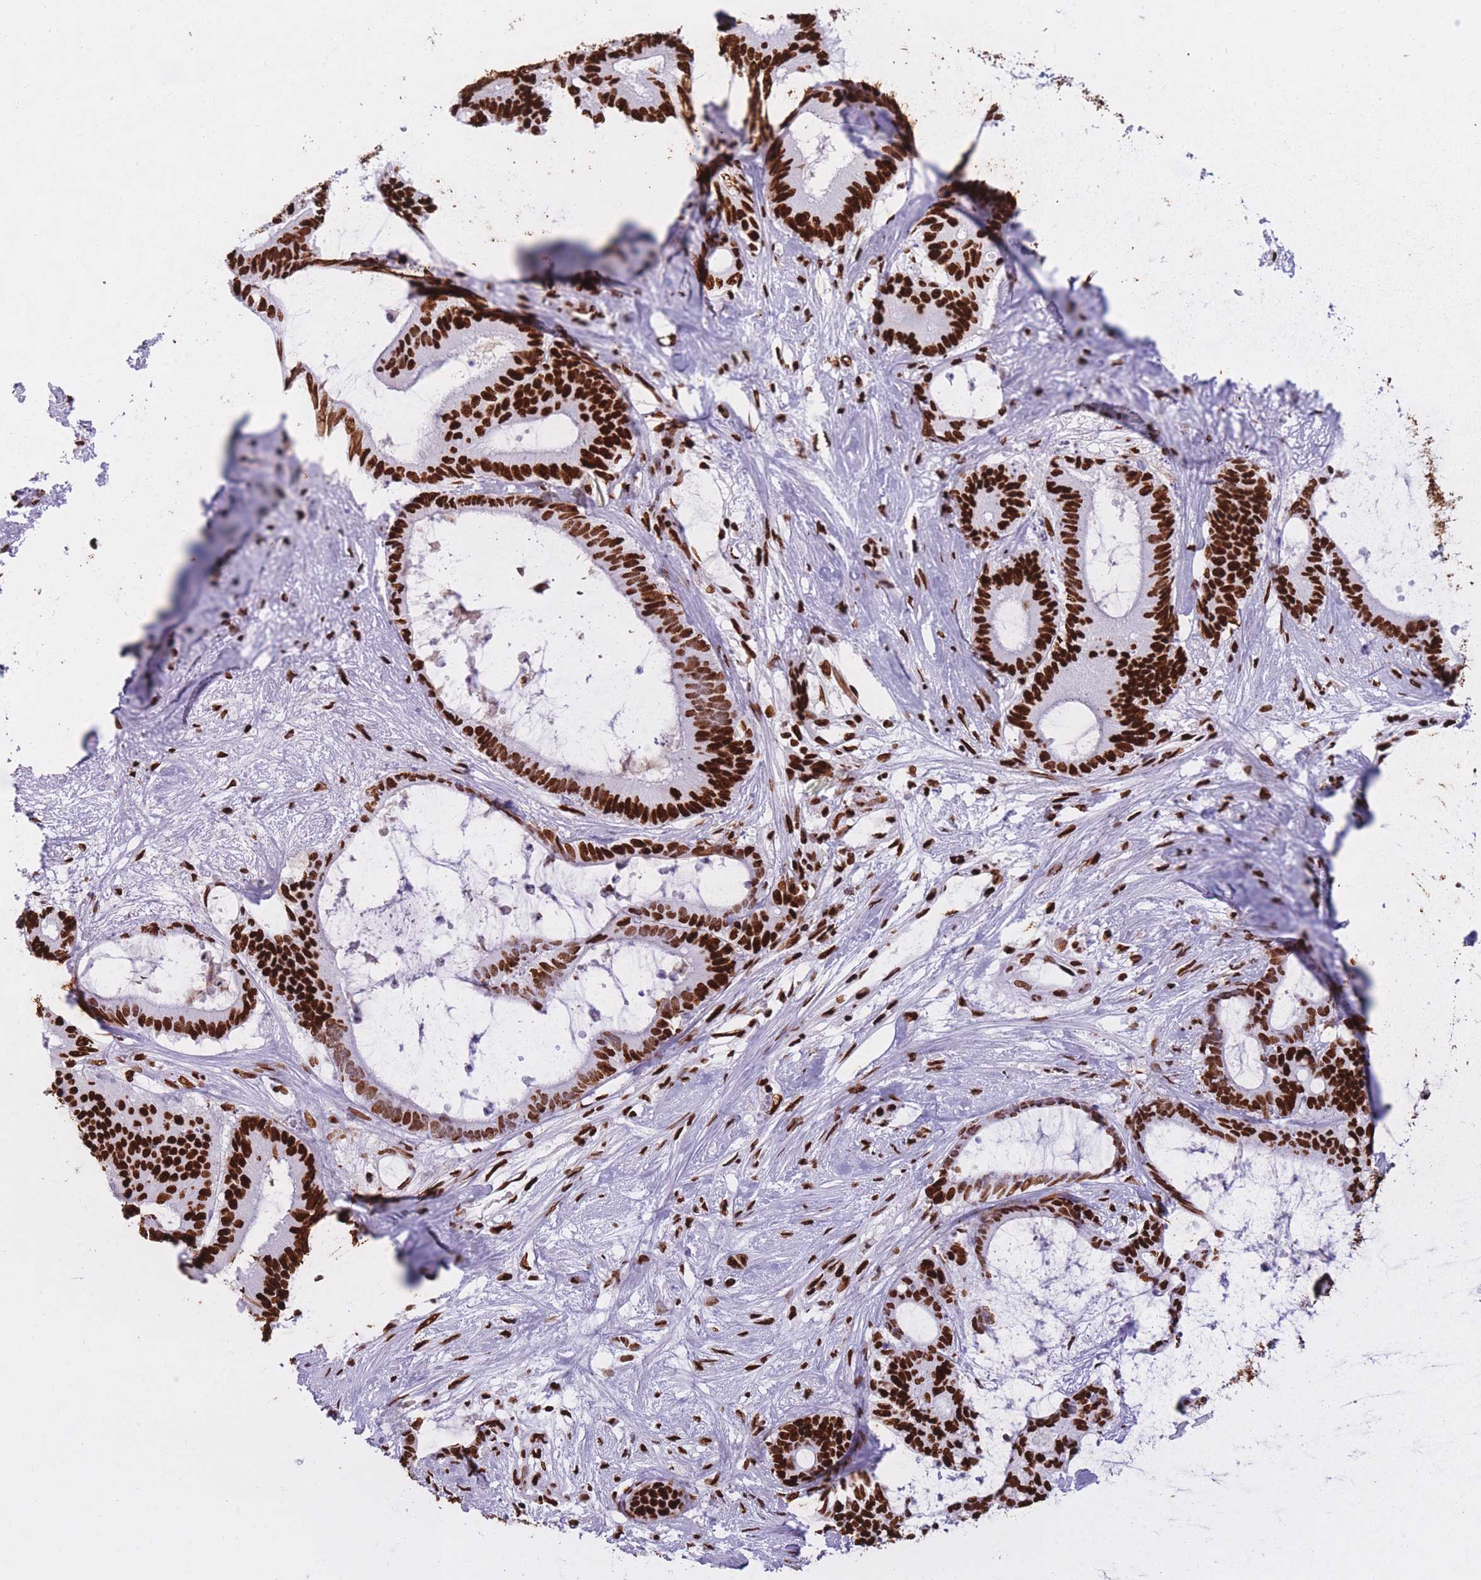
{"staining": {"intensity": "strong", "quantity": ">75%", "location": "nuclear"}, "tissue": "liver cancer", "cell_type": "Tumor cells", "image_type": "cancer", "snomed": [{"axis": "morphology", "description": "Normal tissue, NOS"}, {"axis": "morphology", "description": "Cholangiocarcinoma"}, {"axis": "topography", "description": "Liver"}, {"axis": "topography", "description": "Peripheral nerve tissue"}], "caption": "Strong nuclear expression for a protein is present in about >75% of tumor cells of cholangiocarcinoma (liver) using immunohistochemistry.", "gene": "HNRNPUL1", "patient": {"sex": "female", "age": 73}}